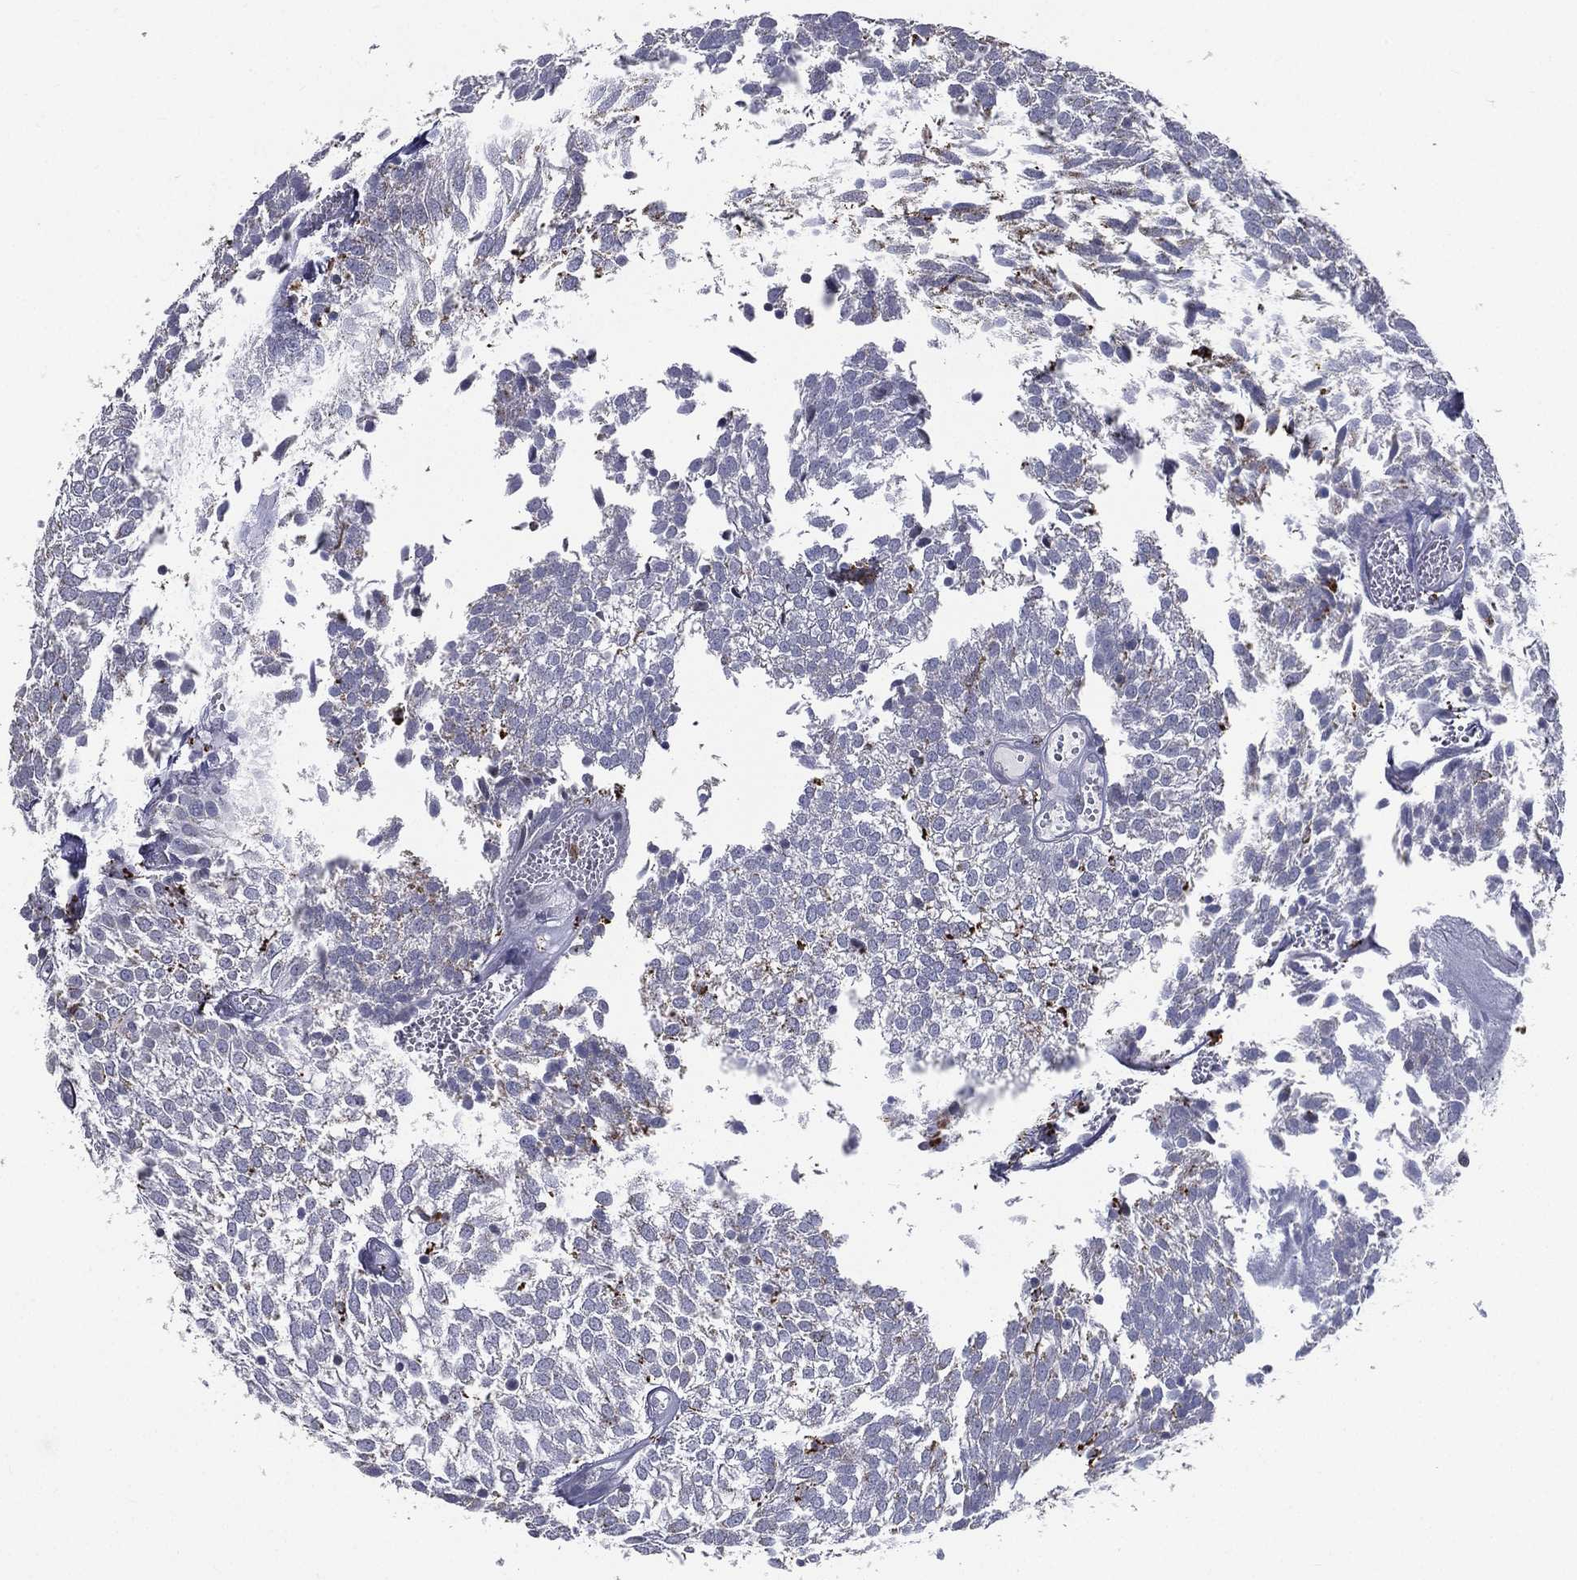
{"staining": {"intensity": "negative", "quantity": "none", "location": "none"}, "tissue": "urothelial cancer", "cell_type": "Tumor cells", "image_type": "cancer", "snomed": [{"axis": "morphology", "description": "Urothelial carcinoma, Low grade"}, {"axis": "topography", "description": "Urinary bladder"}], "caption": "Immunohistochemistry (IHC) micrograph of urothelial cancer stained for a protein (brown), which displays no staining in tumor cells.", "gene": "EVI2B", "patient": {"sex": "male", "age": 52}}